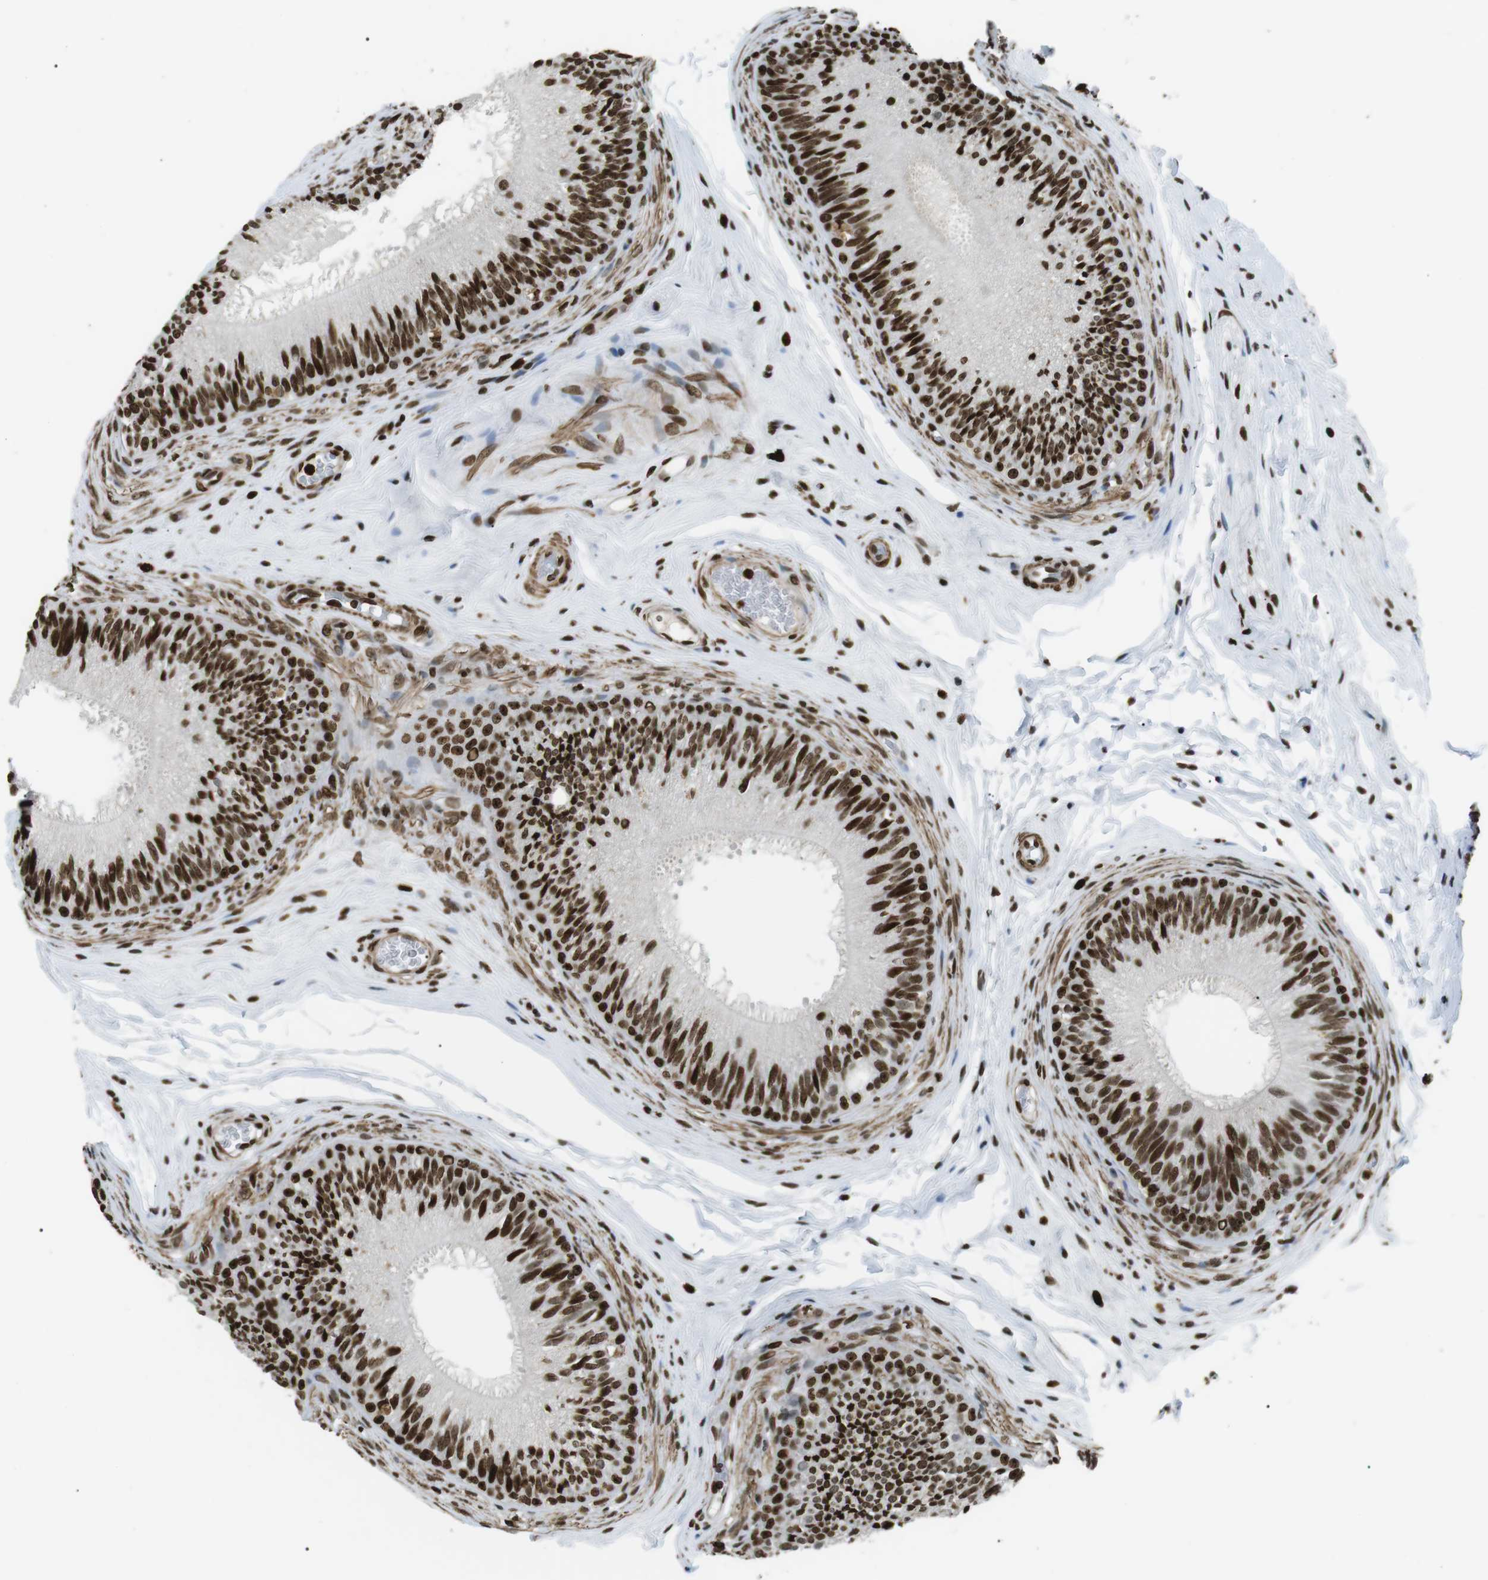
{"staining": {"intensity": "strong", "quantity": ">75%", "location": "nuclear"}, "tissue": "epididymis", "cell_type": "Glandular cells", "image_type": "normal", "snomed": [{"axis": "morphology", "description": "Normal tissue, NOS"}, {"axis": "topography", "description": "Testis"}, {"axis": "topography", "description": "Epididymis"}], "caption": "DAB immunohistochemical staining of normal epididymis displays strong nuclear protein staining in about >75% of glandular cells.", "gene": "GZMM", "patient": {"sex": "male", "age": 36}}